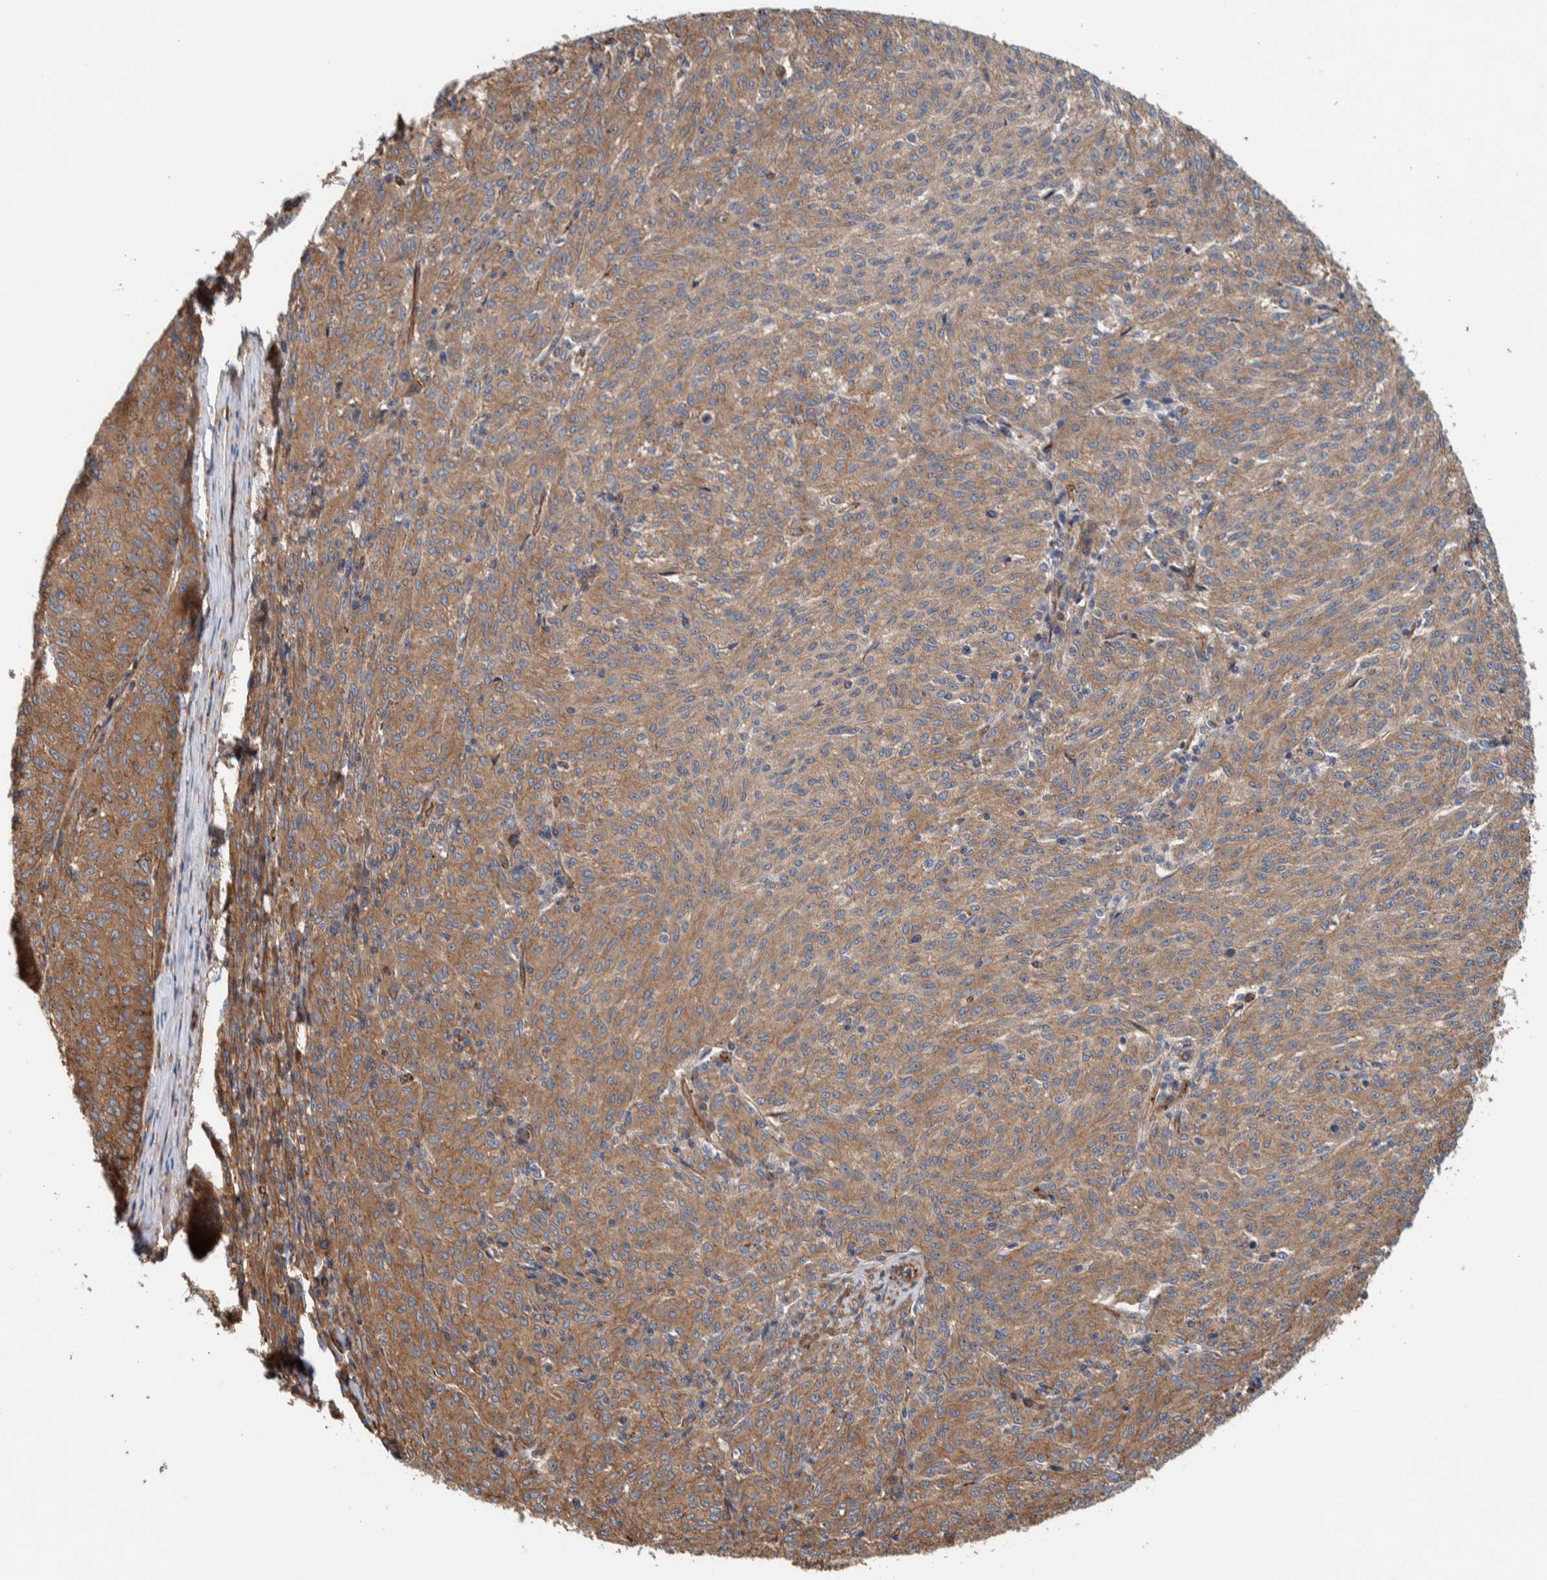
{"staining": {"intensity": "moderate", "quantity": ">75%", "location": "cytoplasmic/membranous"}, "tissue": "melanoma", "cell_type": "Tumor cells", "image_type": "cancer", "snomed": [{"axis": "morphology", "description": "Malignant melanoma, NOS"}, {"axis": "topography", "description": "Skin"}], "caption": "Protein staining of melanoma tissue exhibits moderate cytoplasmic/membranous staining in about >75% of tumor cells.", "gene": "PKD1L1", "patient": {"sex": "female", "age": 72}}